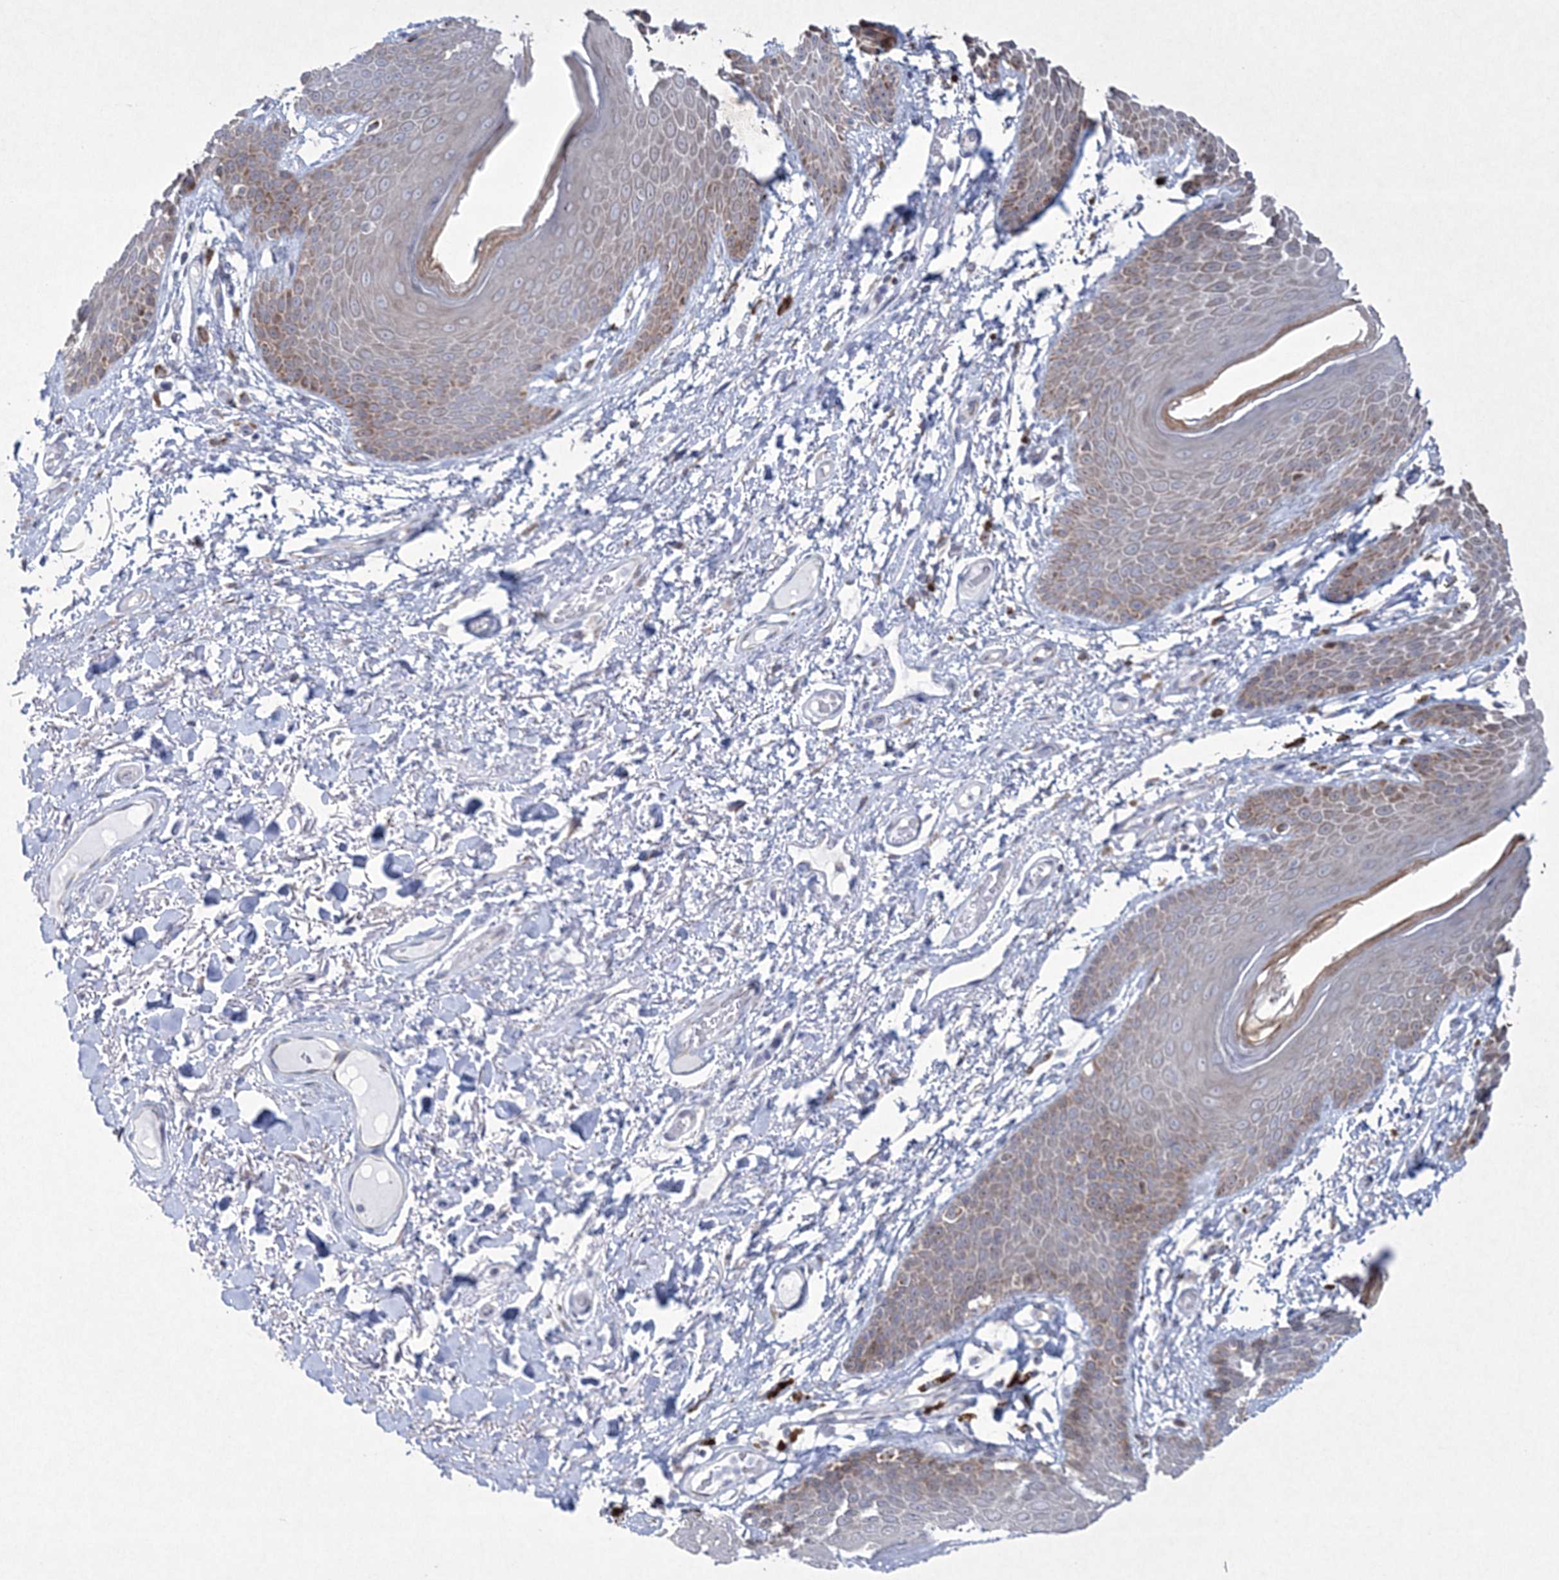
{"staining": {"intensity": "weak", "quantity": "25%-75%", "location": "cytoplasmic/membranous"}, "tissue": "skin", "cell_type": "Epidermal cells", "image_type": "normal", "snomed": [{"axis": "morphology", "description": "Normal tissue, NOS"}, {"axis": "topography", "description": "Anal"}], "caption": "Skin stained with DAB (3,3'-diaminobenzidine) immunohistochemistry demonstrates low levels of weak cytoplasmic/membranous positivity in about 25%-75% of epidermal cells. (DAB (3,3'-diaminobenzidine) IHC with brightfield microscopy, high magnification).", "gene": "CES4A", "patient": {"sex": "male", "age": 74}}